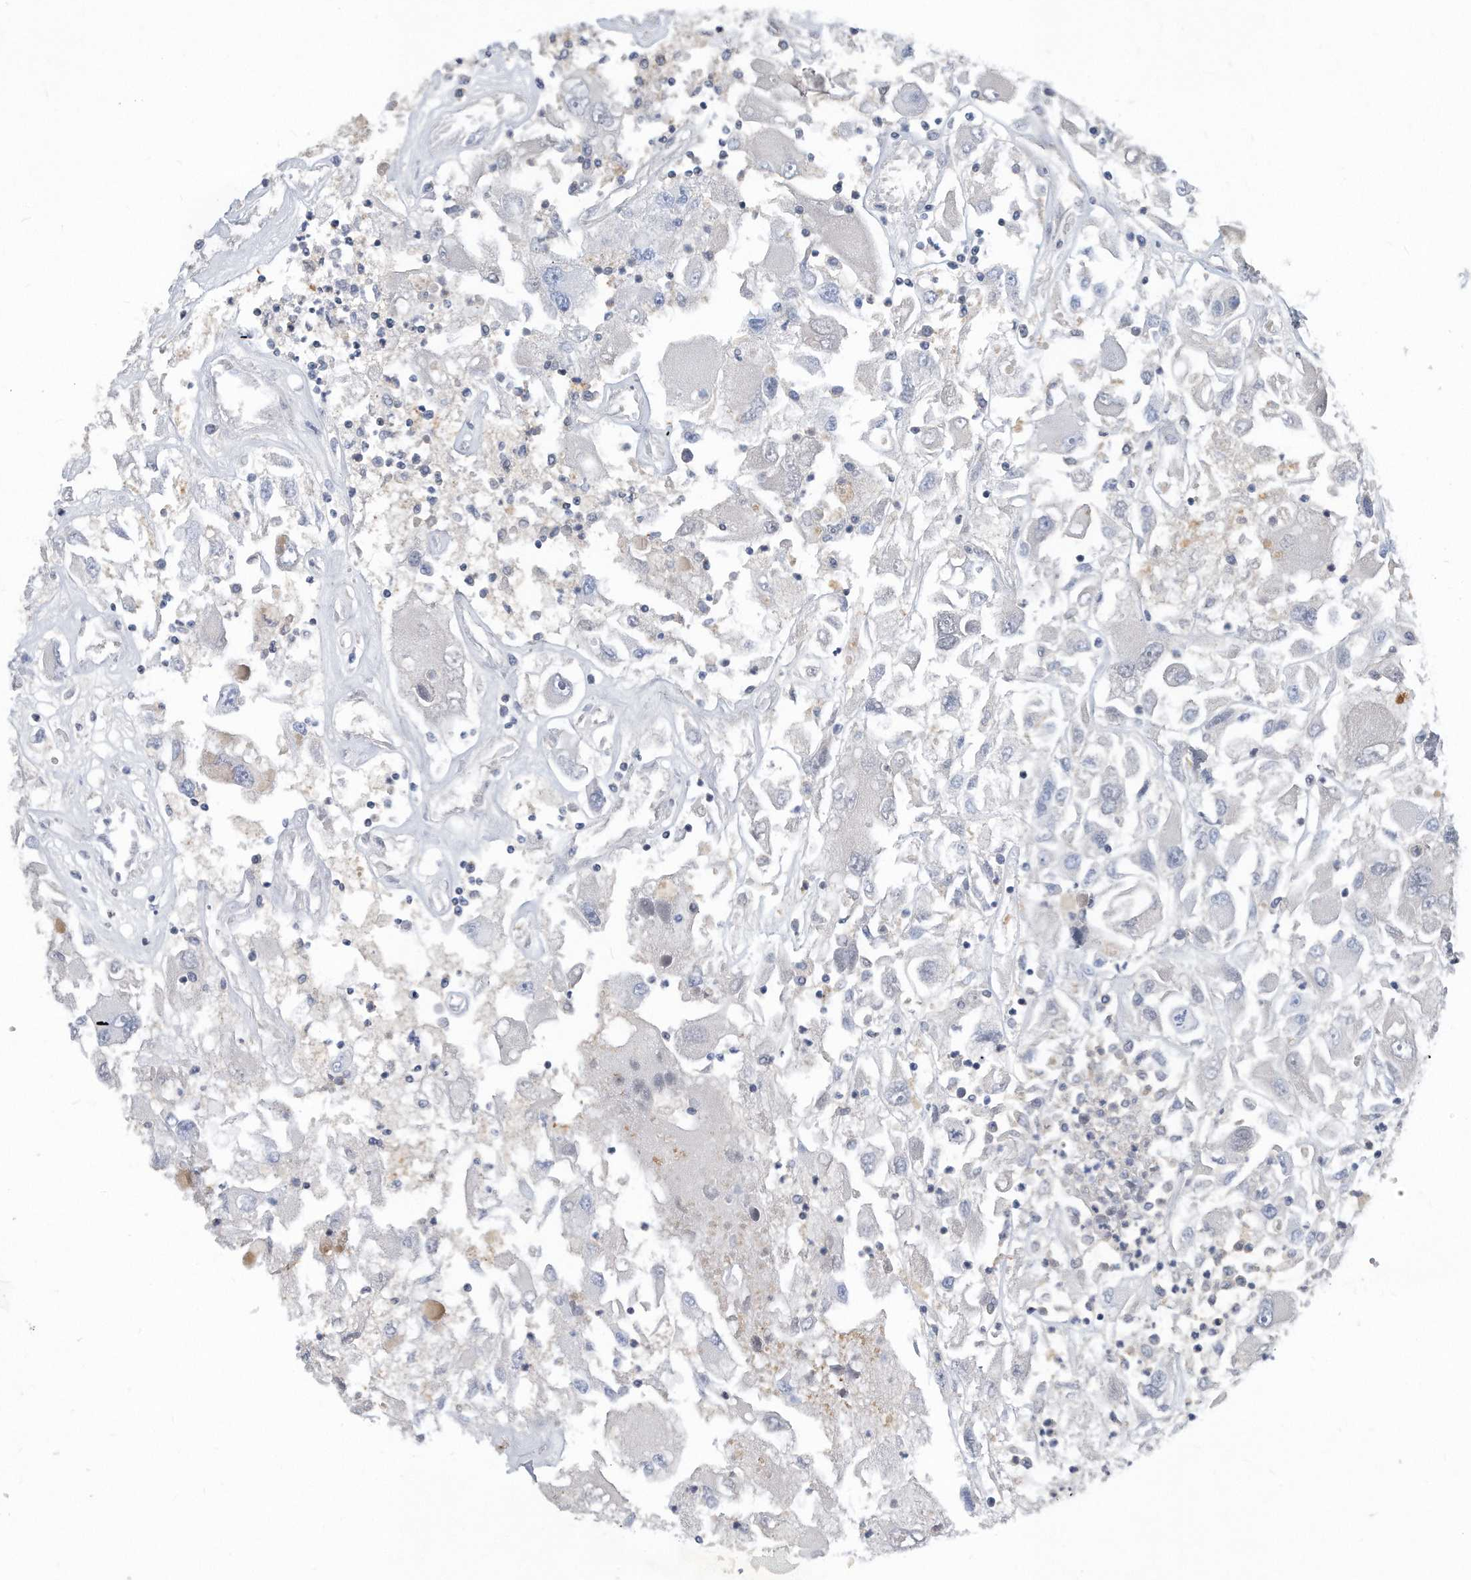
{"staining": {"intensity": "negative", "quantity": "none", "location": "none"}, "tissue": "renal cancer", "cell_type": "Tumor cells", "image_type": "cancer", "snomed": [{"axis": "morphology", "description": "Adenocarcinoma, NOS"}, {"axis": "topography", "description": "Kidney"}], "caption": "Immunohistochemistry photomicrograph of neoplastic tissue: renal adenocarcinoma stained with DAB (3,3'-diaminobenzidine) demonstrates no significant protein staining in tumor cells.", "gene": "MAP2K6", "patient": {"sex": "female", "age": 52}}